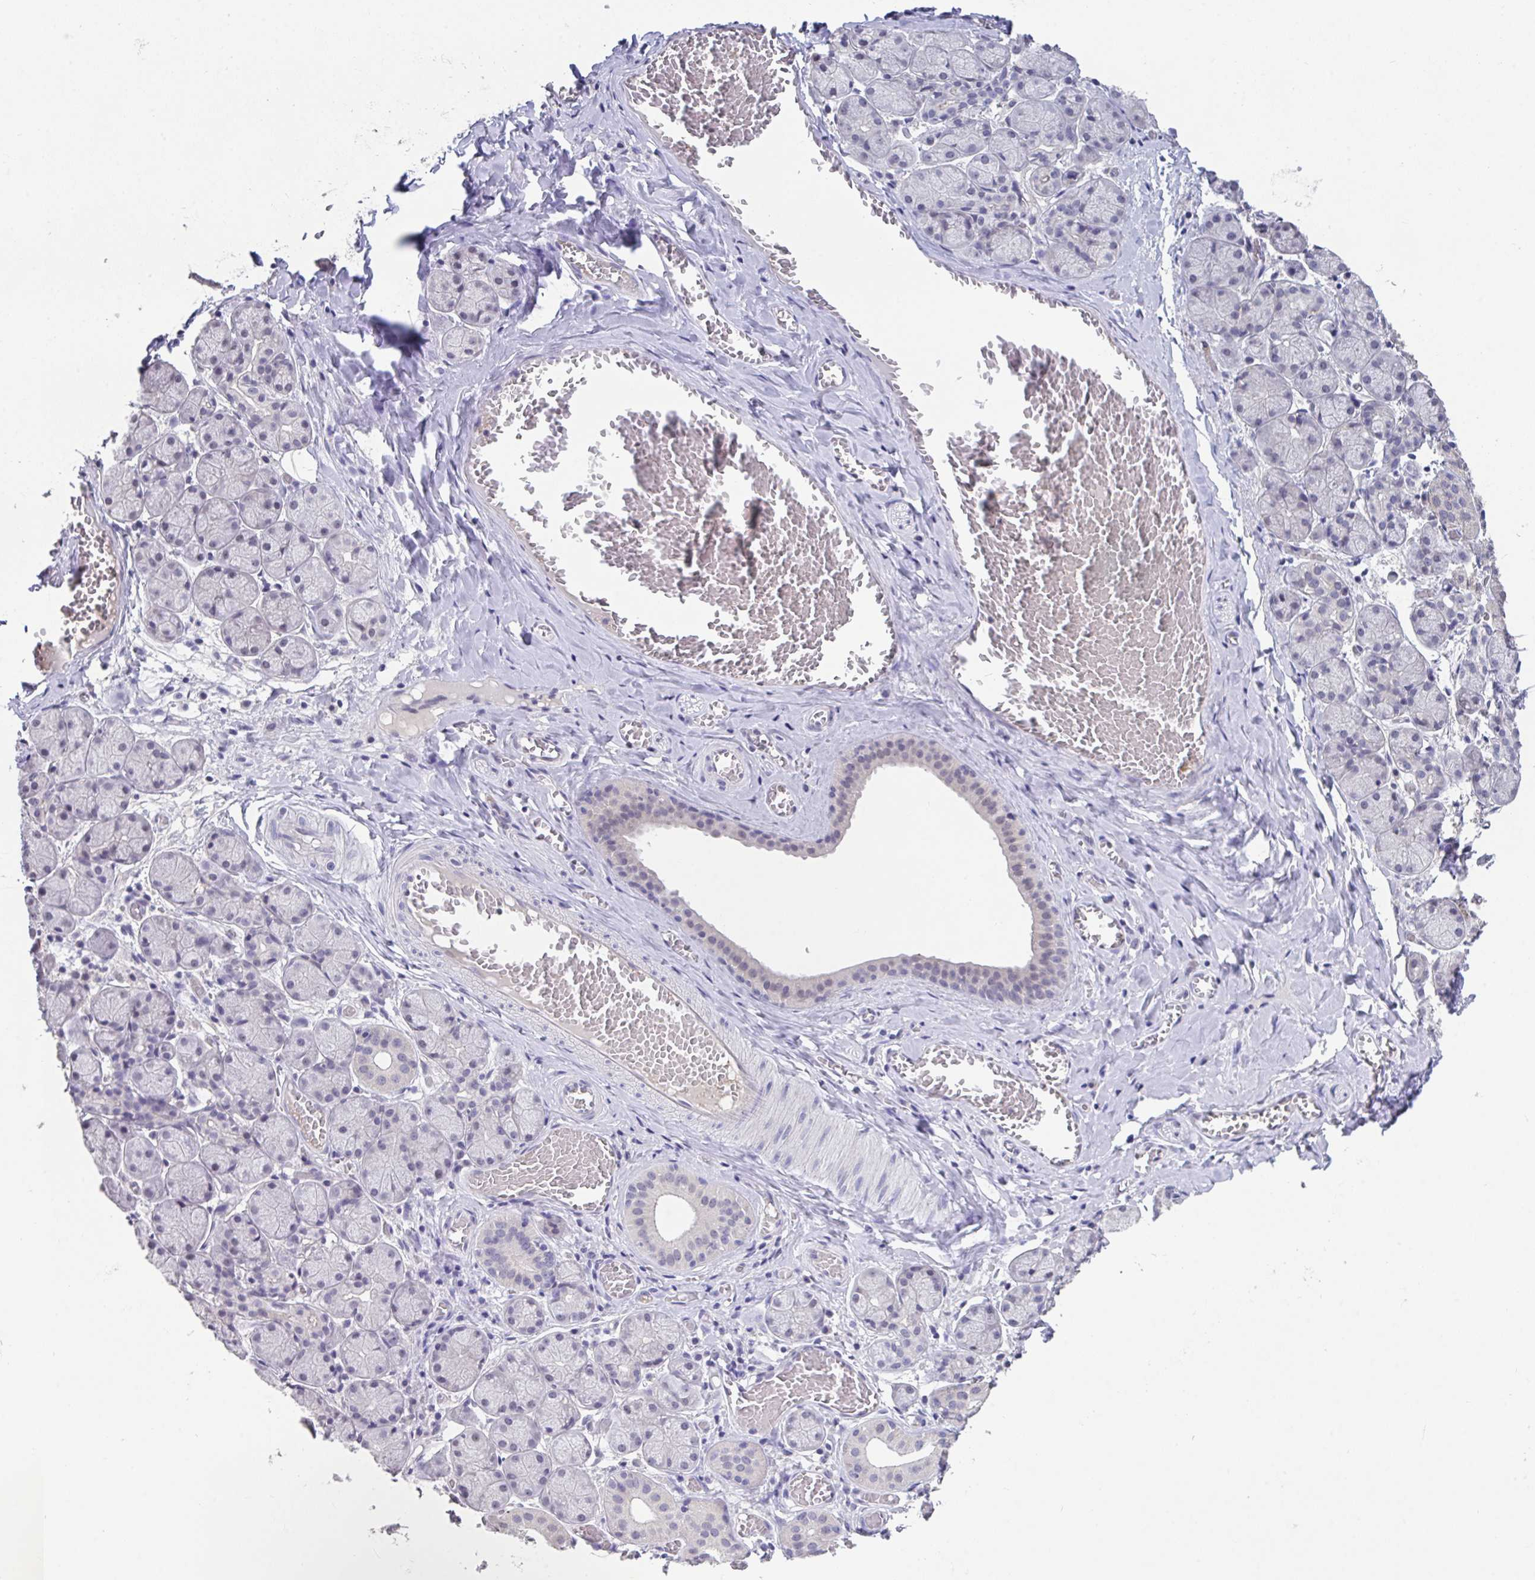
{"staining": {"intensity": "negative", "quantity": "none", "location": "none"}, "tissue": "salivary gland", "cell_type": "Glandular cells", "image_type": "normal", "snomed": [{"axis": "morphology", "description": "Normal tissue, NOS"}, {"axis": "topography", "description": "Salivary gland"}], "caption": "Immunohistochemical staining of benign human salivary gland exhibits no significant expression in glandular cells. (DAB IHC with hematoxylin counter stain).", "gene": "GLTPD2", "patient": {"sex": "female", "age": 24}}